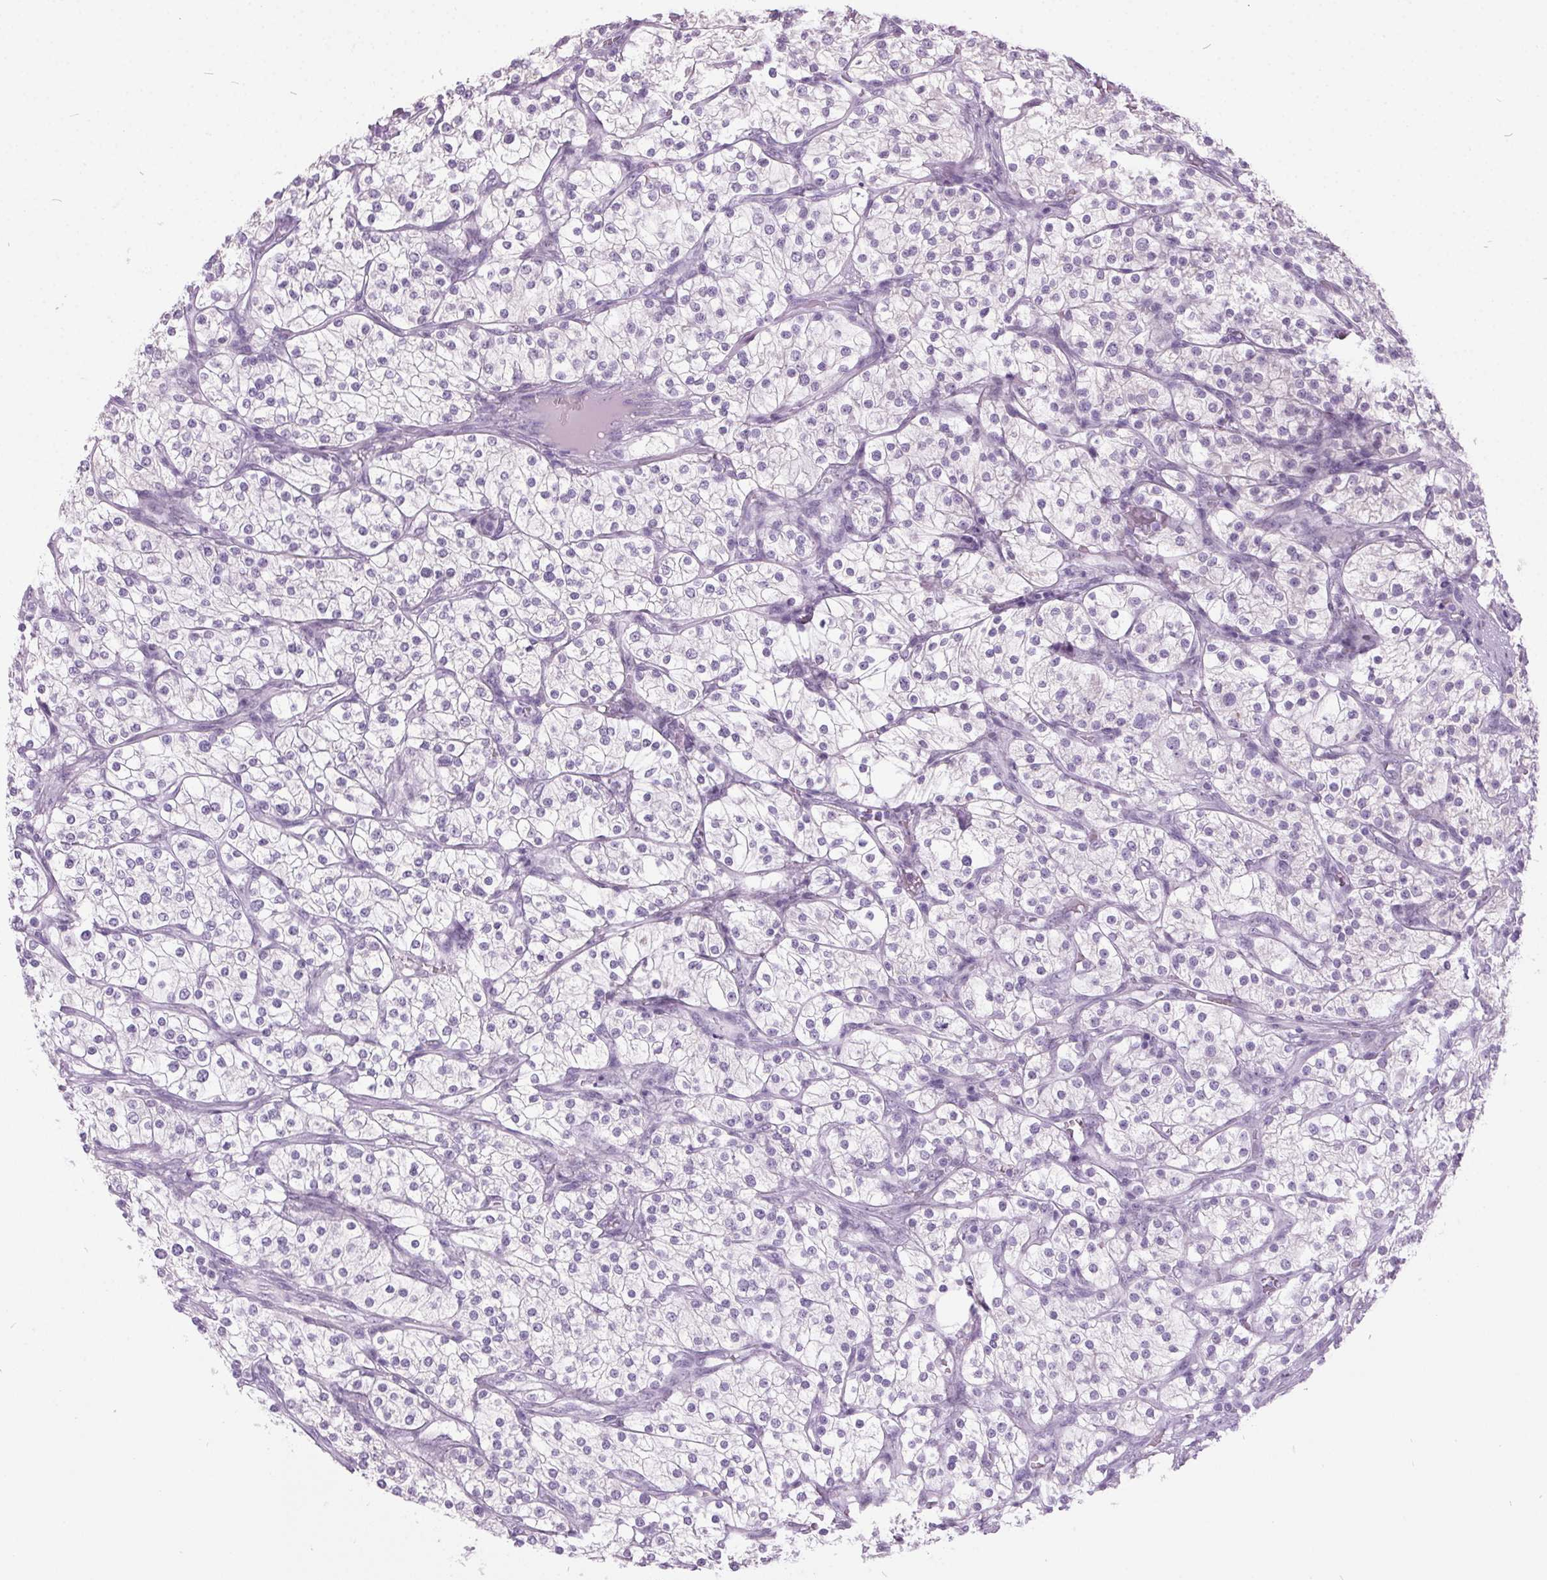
{"staining": {"intensity": "negative", "quantity": "none", "location": "none"}, "tissue": "renal cancer", "cell_type": "Tumor cells", "image_type": "cancer", "snomed": [{"axis": "morphology", "description": "Adenocarcinoma, NOS"}, {"axis": "topography", "description": "Kidney"}], "caption": "Renal adenocarcinoma was stained to show a protein in brown. There is no significant expression in tumor cells.", "gene": "ODAD2", "patient": {"sex": "male", "age": 80}}